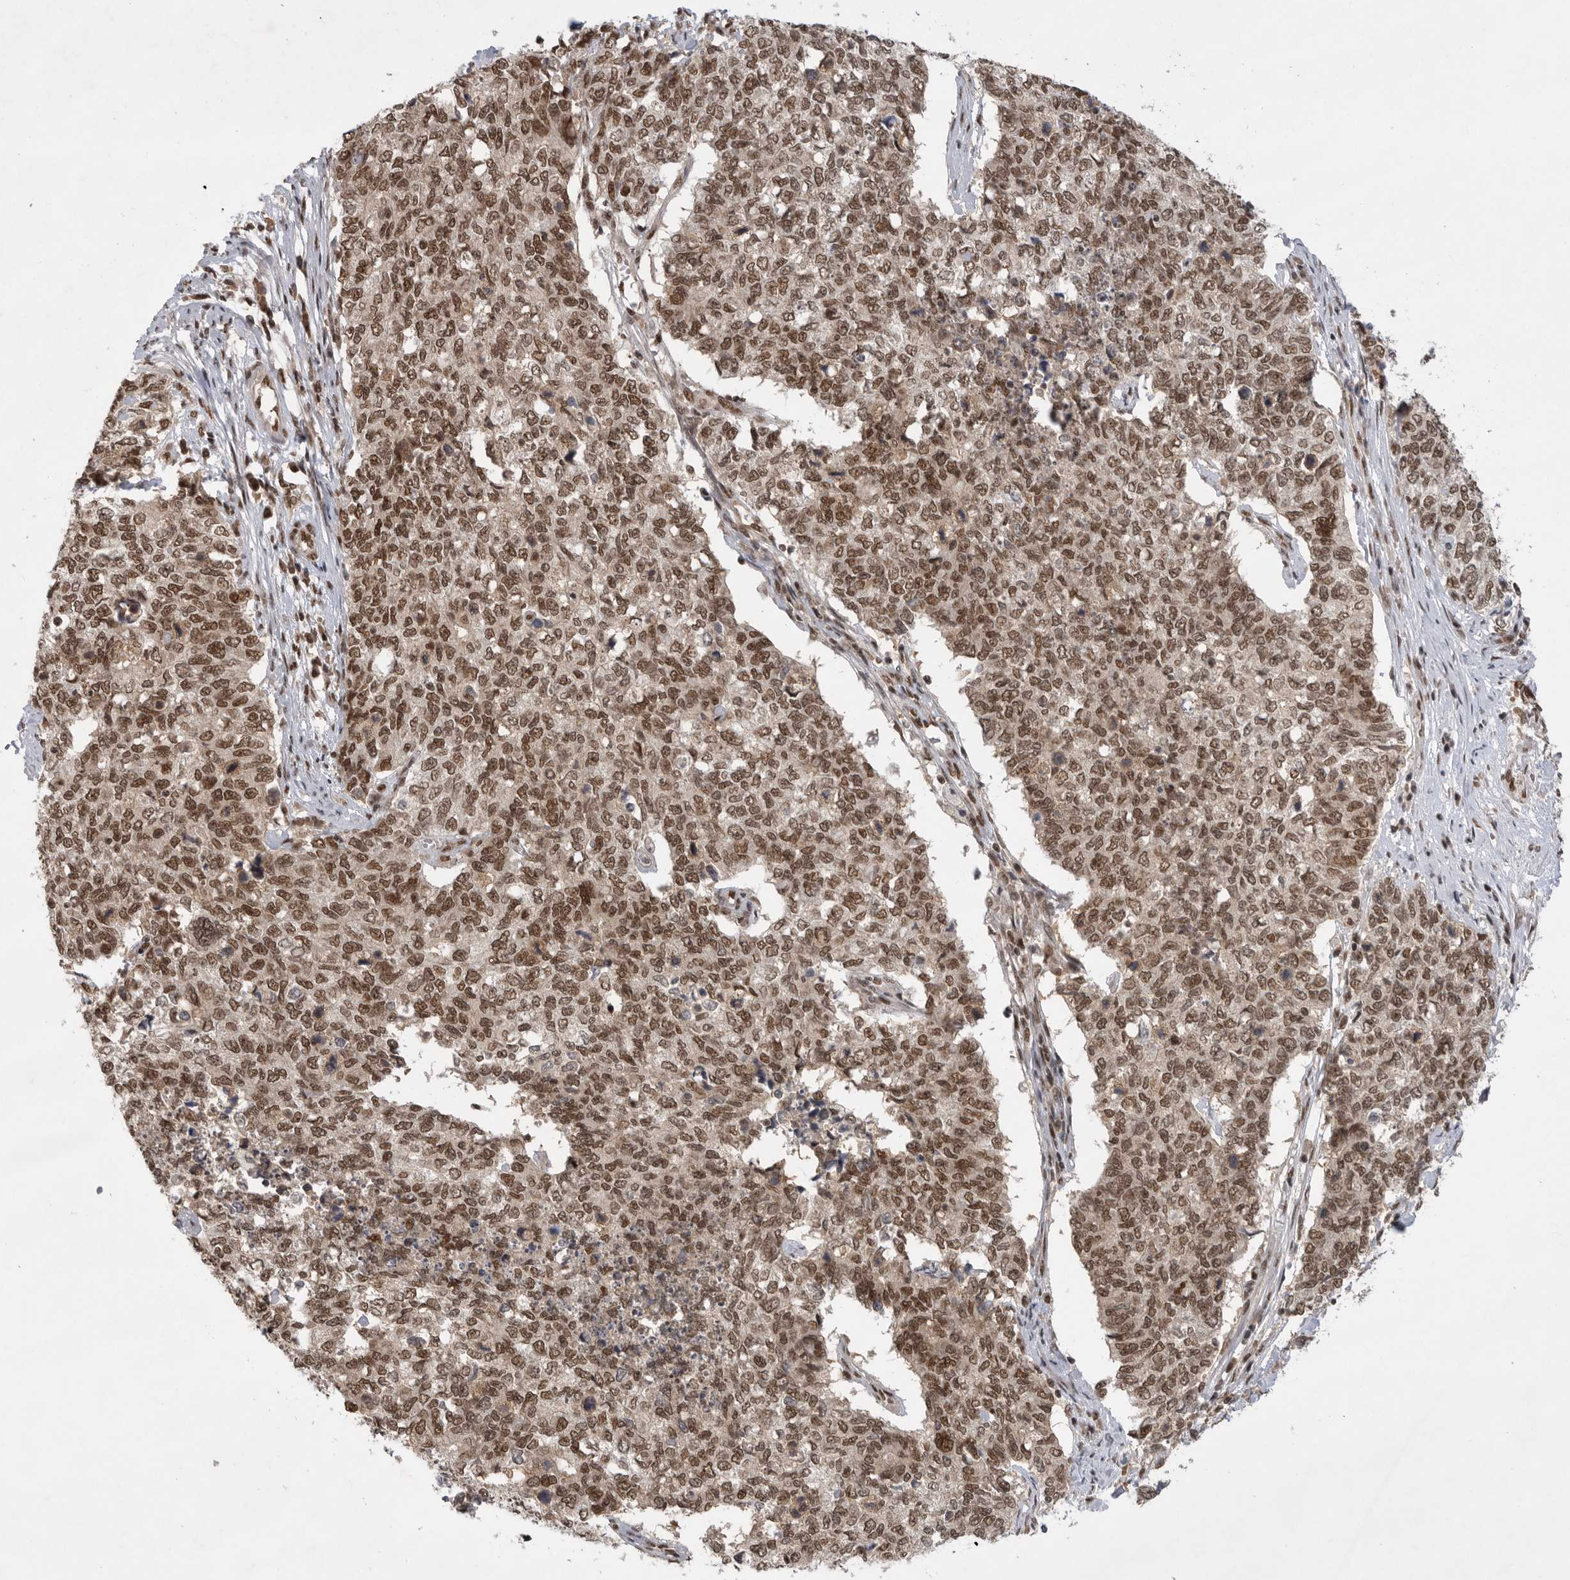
{"staining": {"intensity": "moderate", "quantity": ">75%", "location": "nuclear"}, "tissue": "cervical cancer", "cell_type": "Tumor cells", "image_type": "cancer", "snomed": [{"axis": "morphology", "description": "Squamous cell carcinoma, NOS"}, {"axis": "topography", "description": "Cervix"}], "caption": "Cervical cancer was stained to show a protein in brown. There is medium levels of moderate nuclear positivity in approximately >75% of tumor cells.", "gene": "ZNF830", "patient": {"sex": "female", "age": 63}}